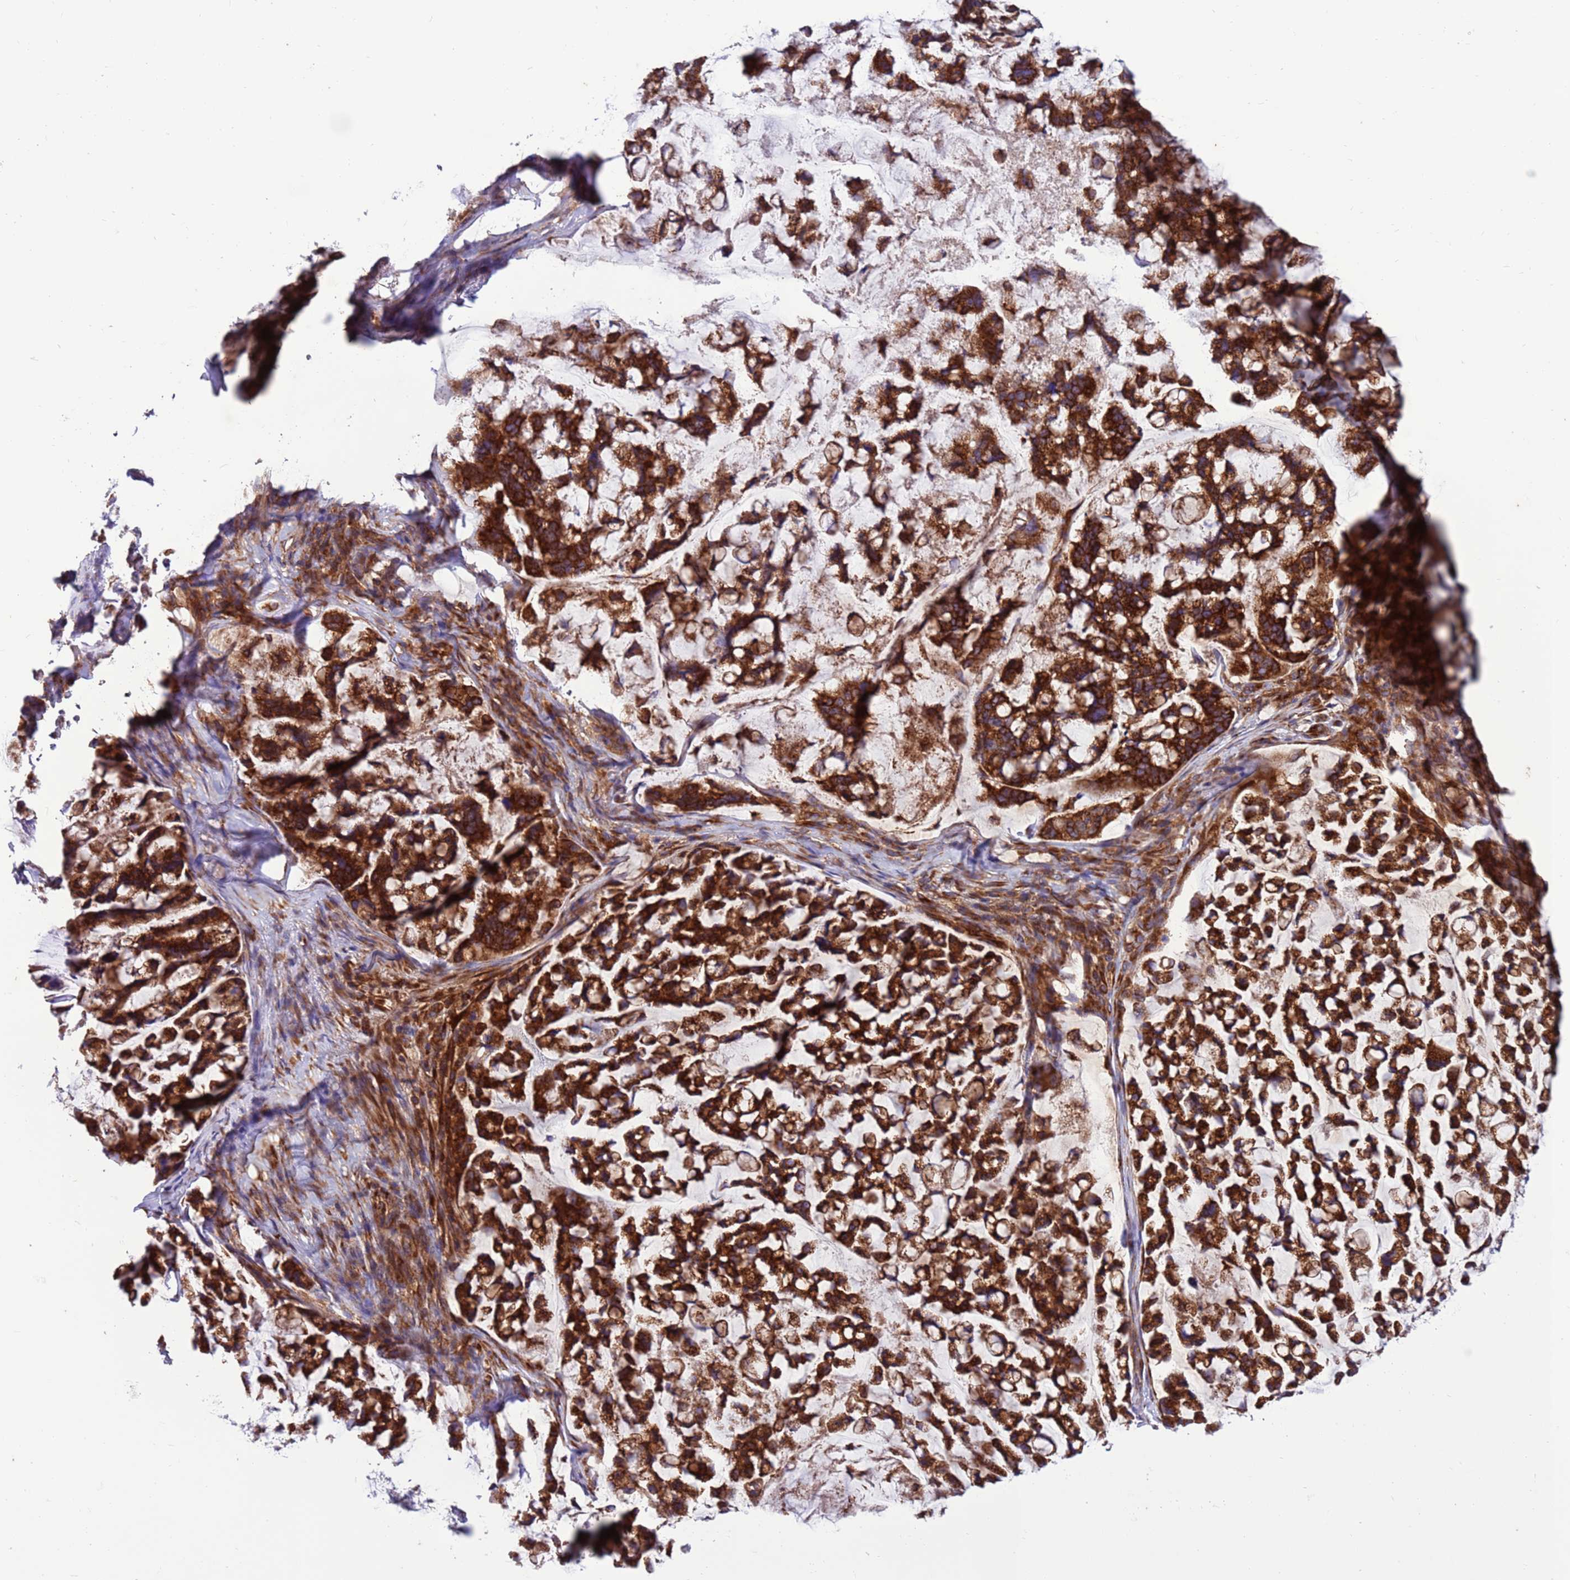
{"staining": {"intensity": "strong", "quantity": ">75%", "location": "cytoplasmic/membranous"}, "tissue": "stomach cancer", "cell_type": "Tumor cells", "image_type": "cancer", "snomed": [{"axis": "morphology", "description": "Adenocarcinoma, NOS"}, {"axis": "topography", "description": "Stomach, lower"}], "caption": "Protein staining of stomach cancer (adenocarcinoma) tissue exhibits strong cytoplasmic/membranous staining in approximately >75% of tumor cells.", "gene": "ZC3HAV1", "patient": {"sex": "male", "age": 67}}